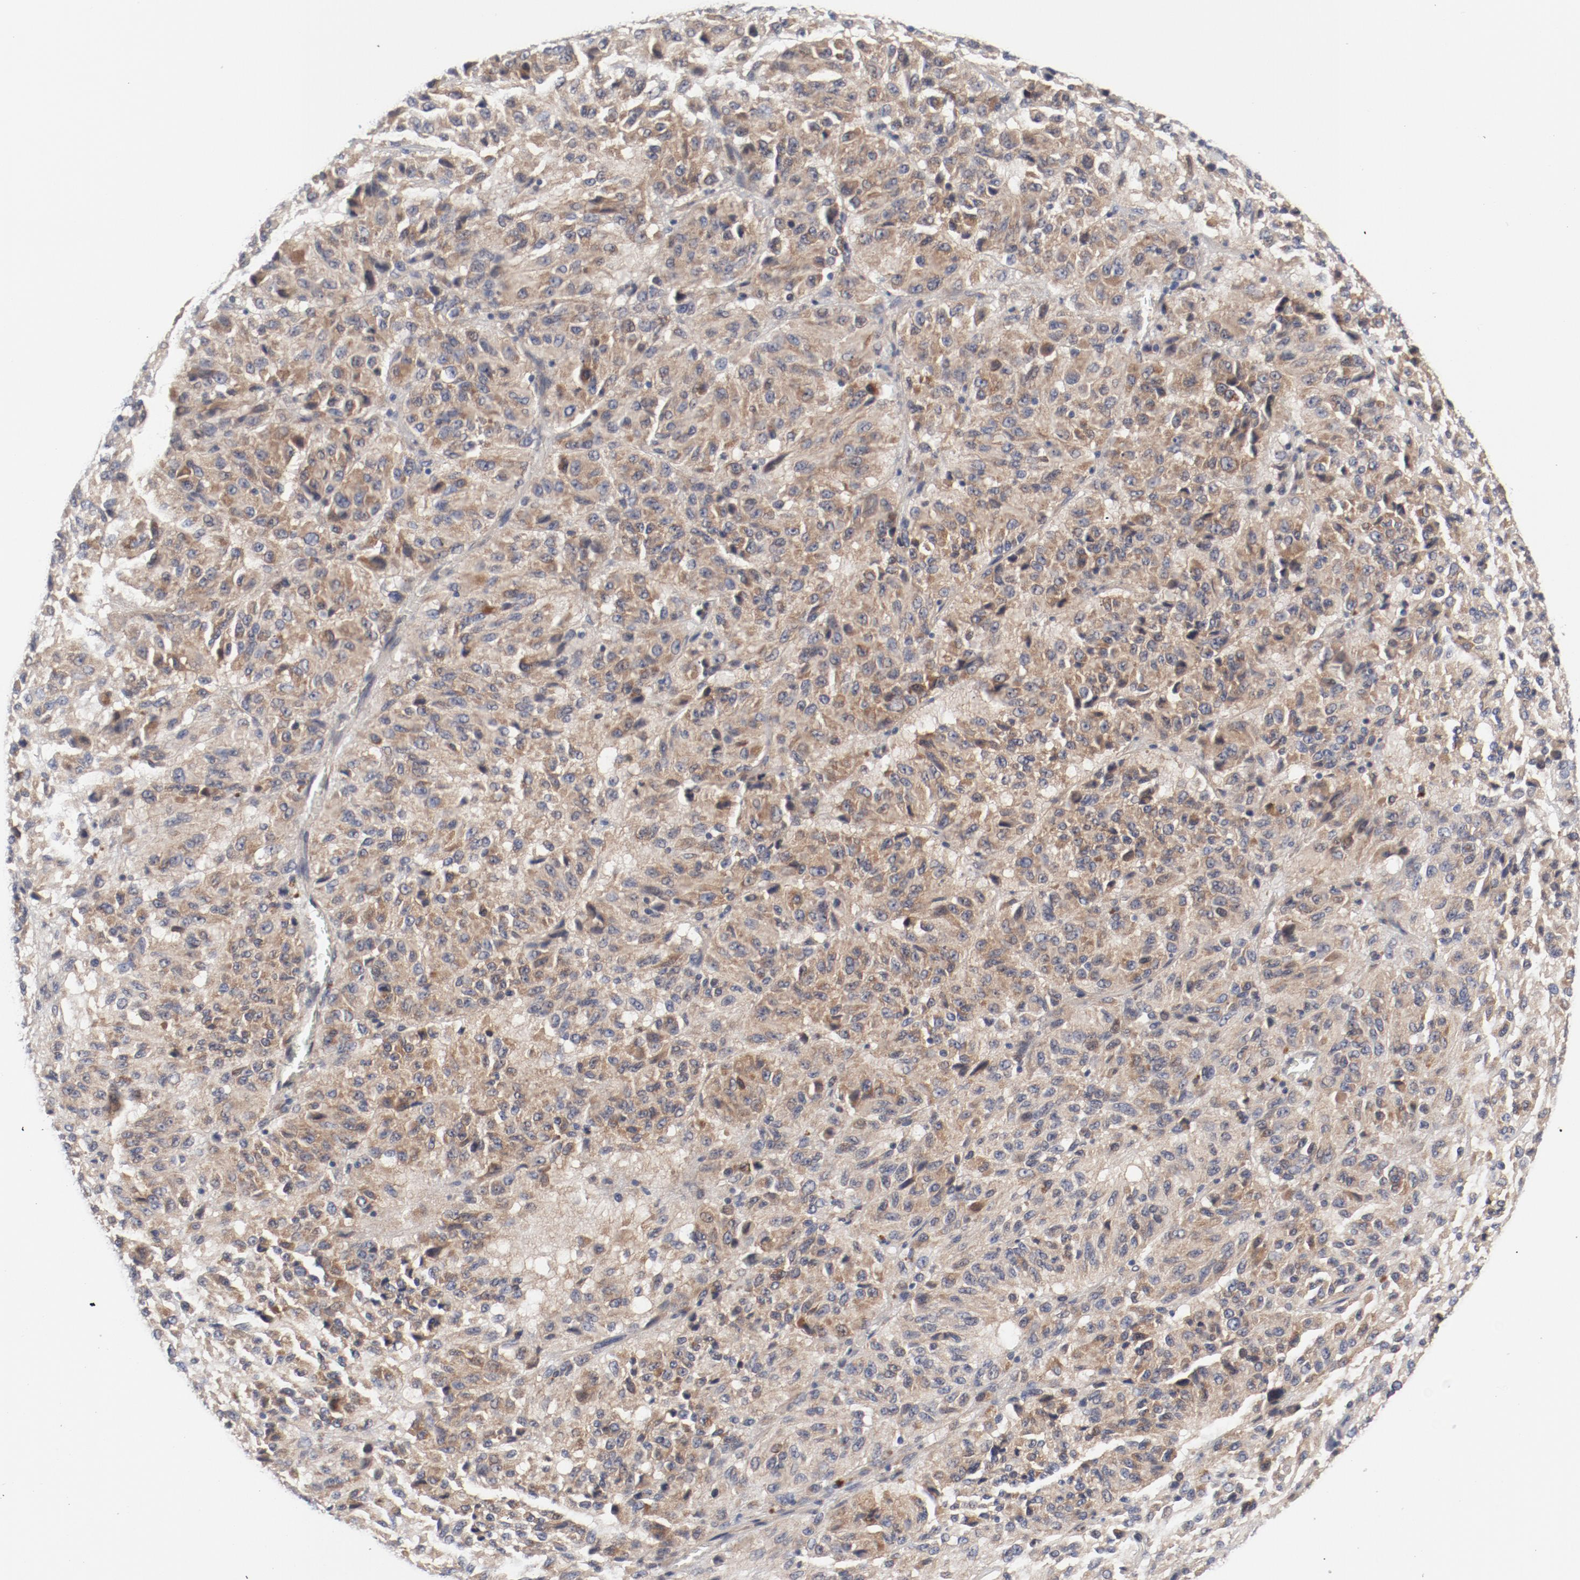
{"staining": {"intensity": "moderate", "quantity": ">75%", "location": "cytoplasmic/membranous"}, "tissue": "melanoma", "cell_type": "Tumor cells", "image_type": "cancer", "snomed": [{"axis": "morphology", "description": "Malignant melanoma, Metastatic site"}, {"axis": "topography", "description": "Lung"}], "caption": "Malignant melanoma (metastatic site) stained with a brown dye demonstrates moderate cytoplasmic/membranous positive staining in about >75% of tumor cells.", "gene": "BAD", "patient": {"sex": "male", "age": 64}}